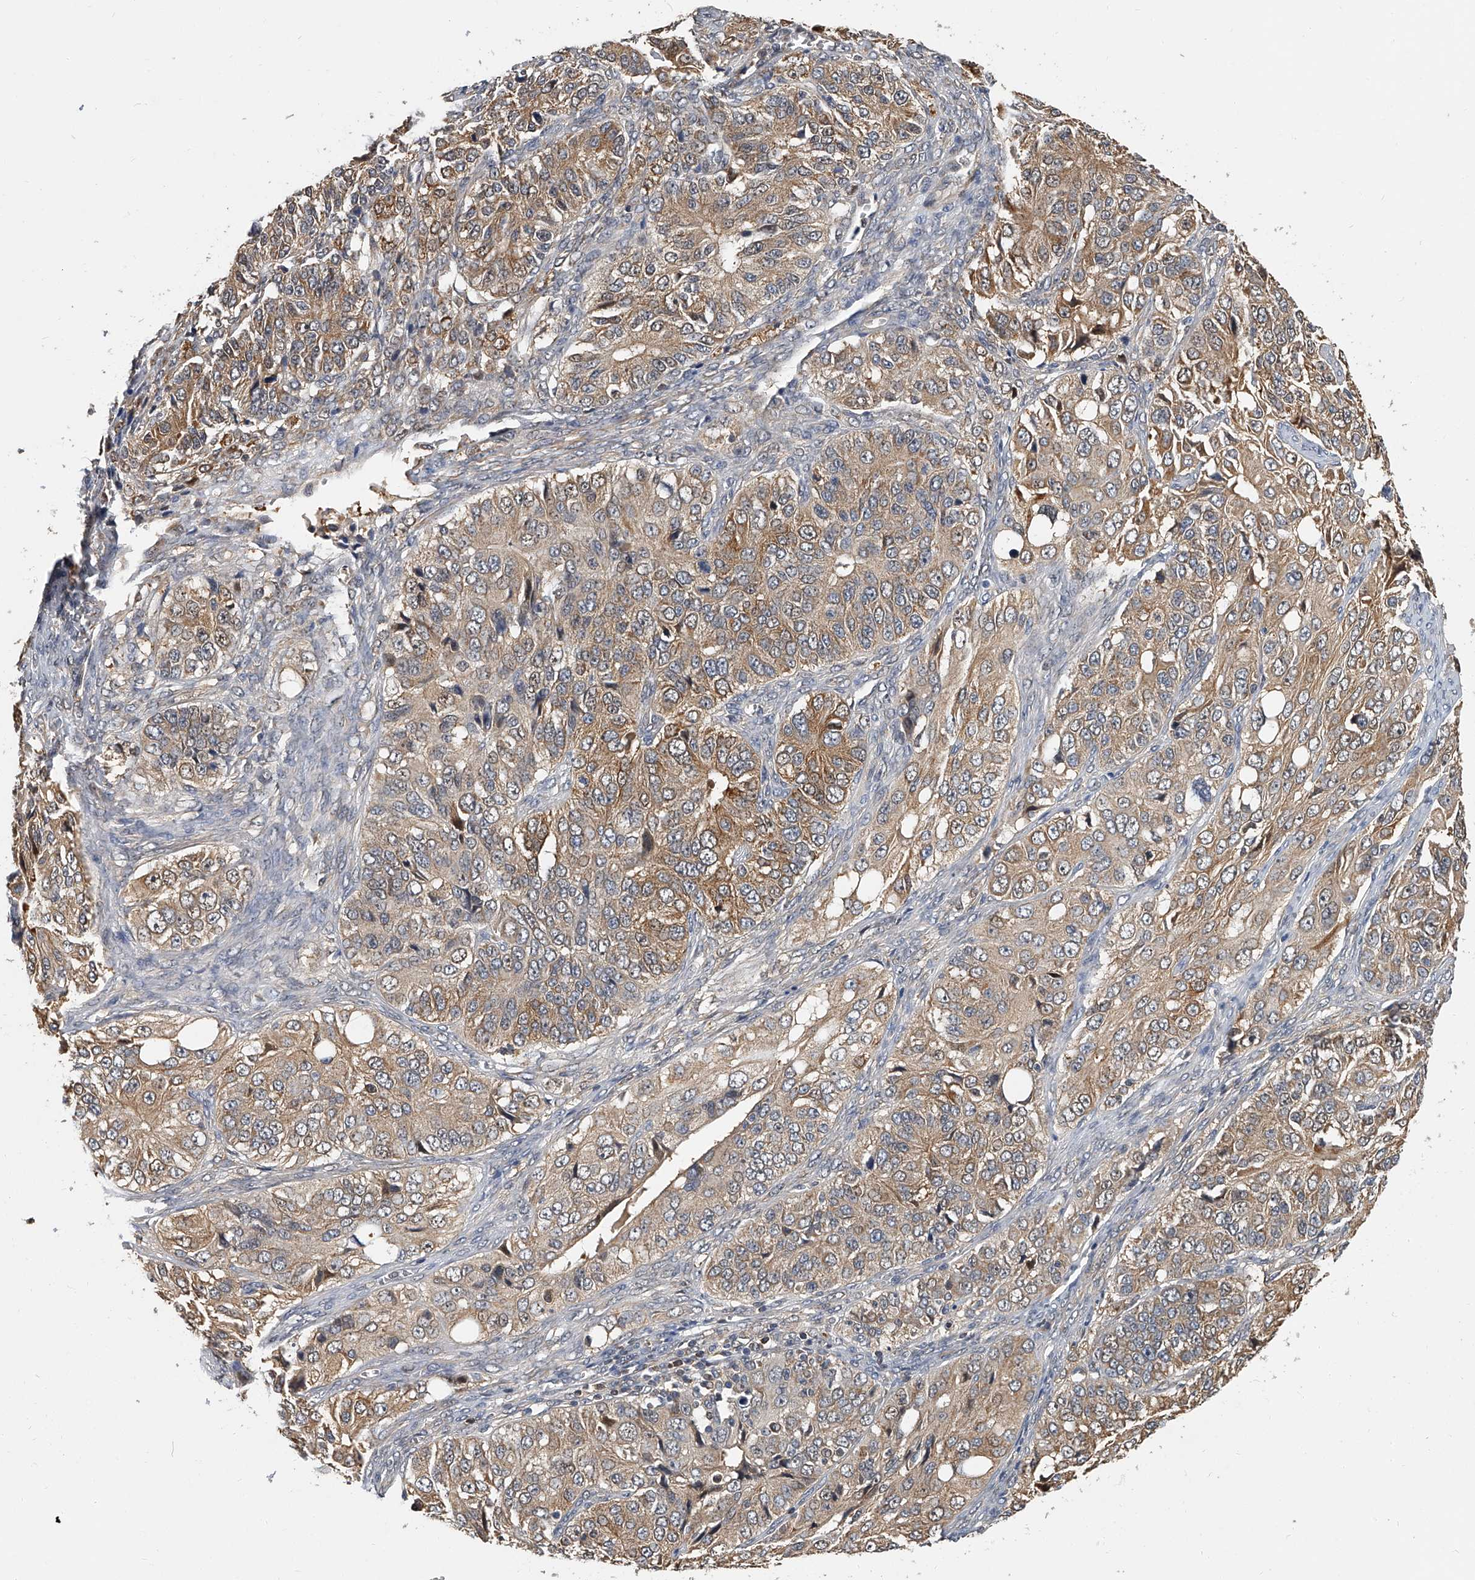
{"staining": {"intensity": "weak", "quantity": ">75%", "location": "cytoplasmic/membranous"}, "tissue": "ovarian cancer", "cell_type": "Tumor cells", "image_type": "cancer", "snomed": [{"axis": "morphology", "description": "Carcinoma, endometroid"}, {"axis": "topography", "description": "Ovary"}], "caption": "Immunohistochemical staining of human ovarian cancer (endometroid carcinoma) shows low levels of weak cytoplasmic/membranous protein staining in about >75% of tumor cells.", "gene": "CD200", "patient": {"sex": "female", "age": 51}}